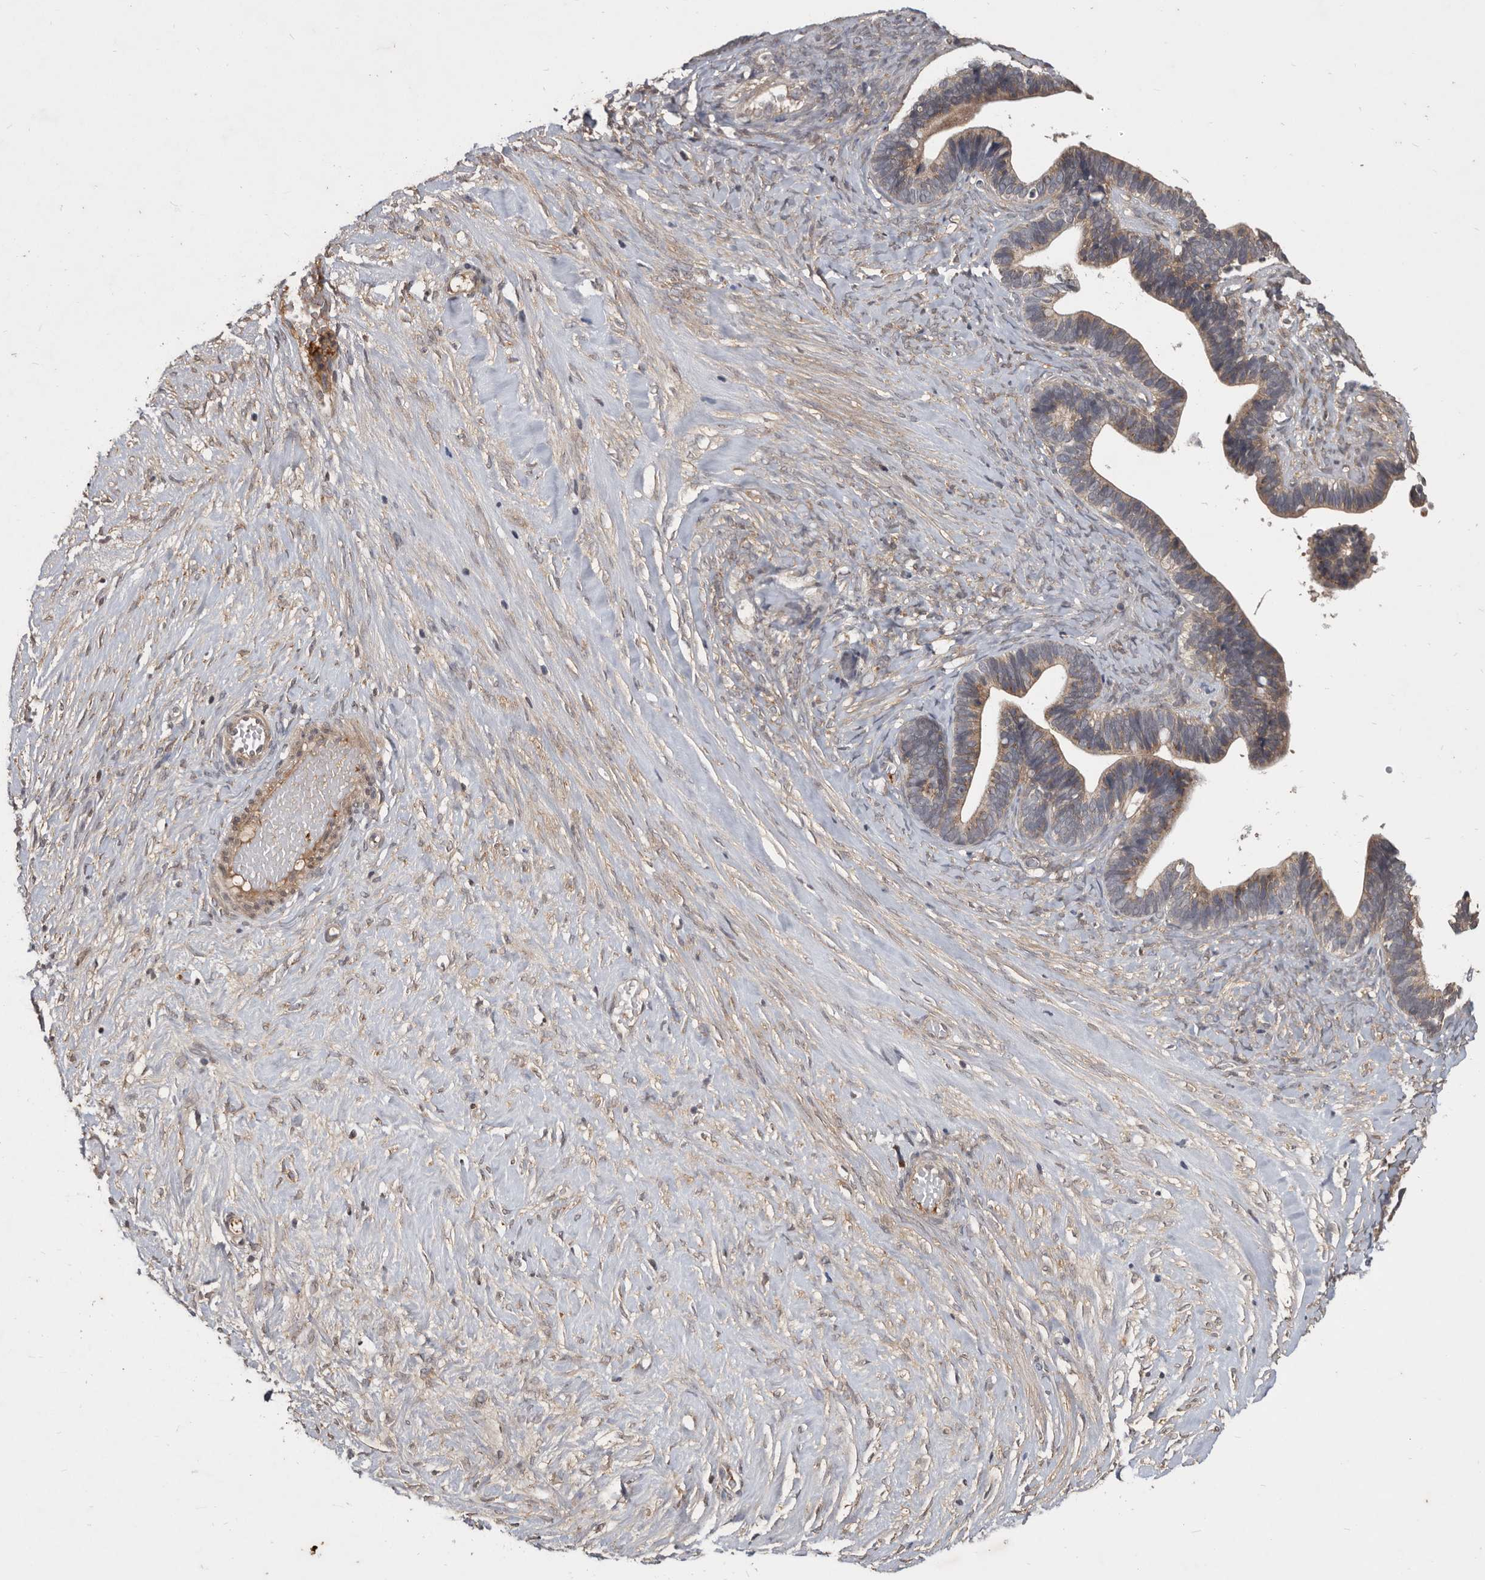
{"staining": {"intensity": "weak", "quantity": ">75%", "location": "cytoplasmic/membranous"}, "tissue": "ovarian cancer", "cell_type": "Tumor cells", "image_type": "cancer", "snomed": [{"axis": "morphology", "description": "Cystadenocarcinoma, serous, NOS"}, {"axis": "topography", "description": "Ovary"}], "caption": "Ovarian cancer (serous cystadenocarcinoma) tissue displays weak cytoplasmic/membranous staining in about >75% of tumor cells, visualized by immunohistochemistry.", "gene": "DNAJC28", "patient": {"sex": "female", "age": 56}}